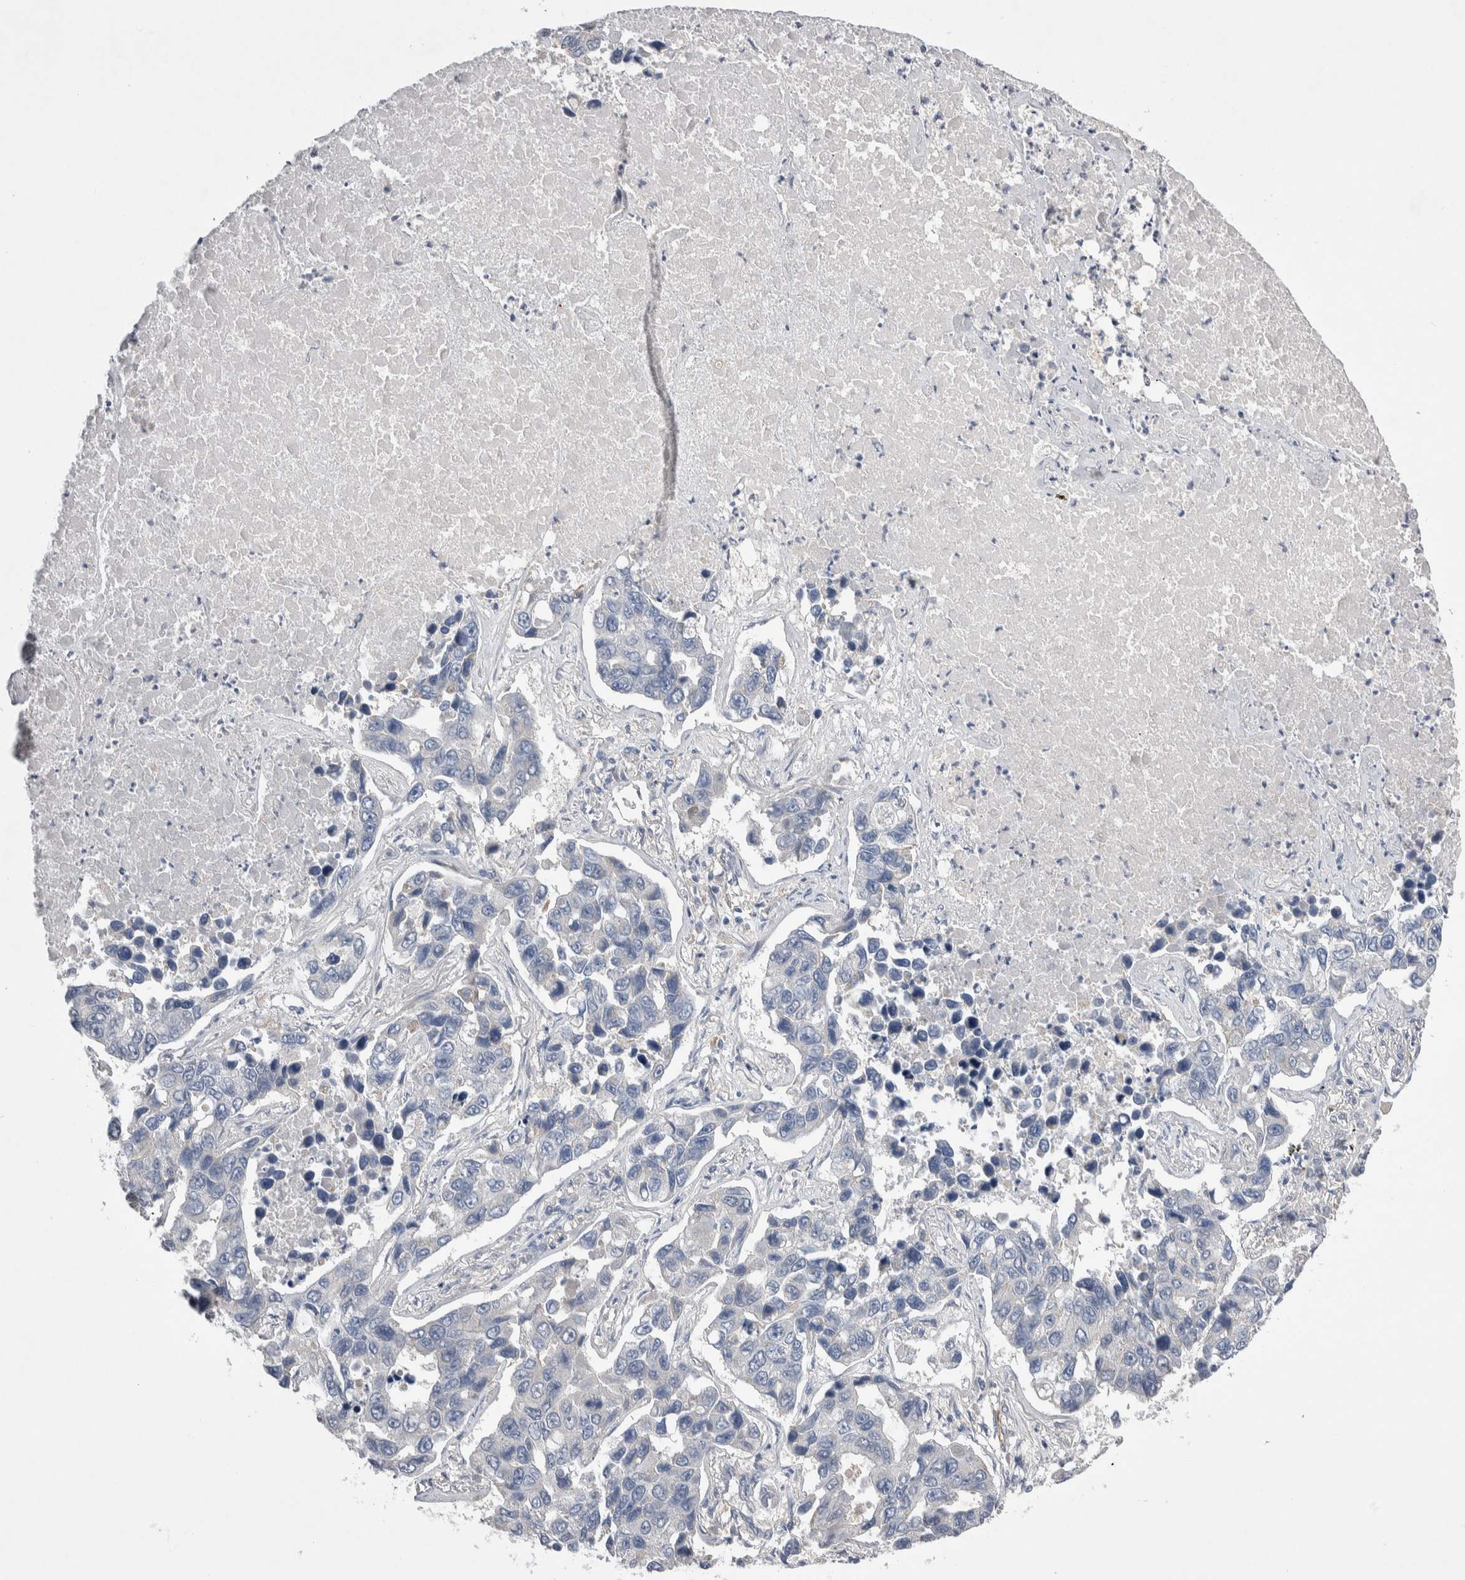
{"staining": {"intensity": "negative", "quantity": "none", "location": "none"}, "tissue": "lung cancer", "cell_type": "Tumor cells", "image_type": "cancer", "snomed": [{"axis": "morphology", "description": "Adenocarcinoma, NOS"}, {"axis": "topography", "description": "Lung"}], "caption": "The photomicrograph demonstrates no staining of tumor cells in lung adenocarcinoma.", "gene": "CEP131", "patient": {"sex": "male", "age": 64}}